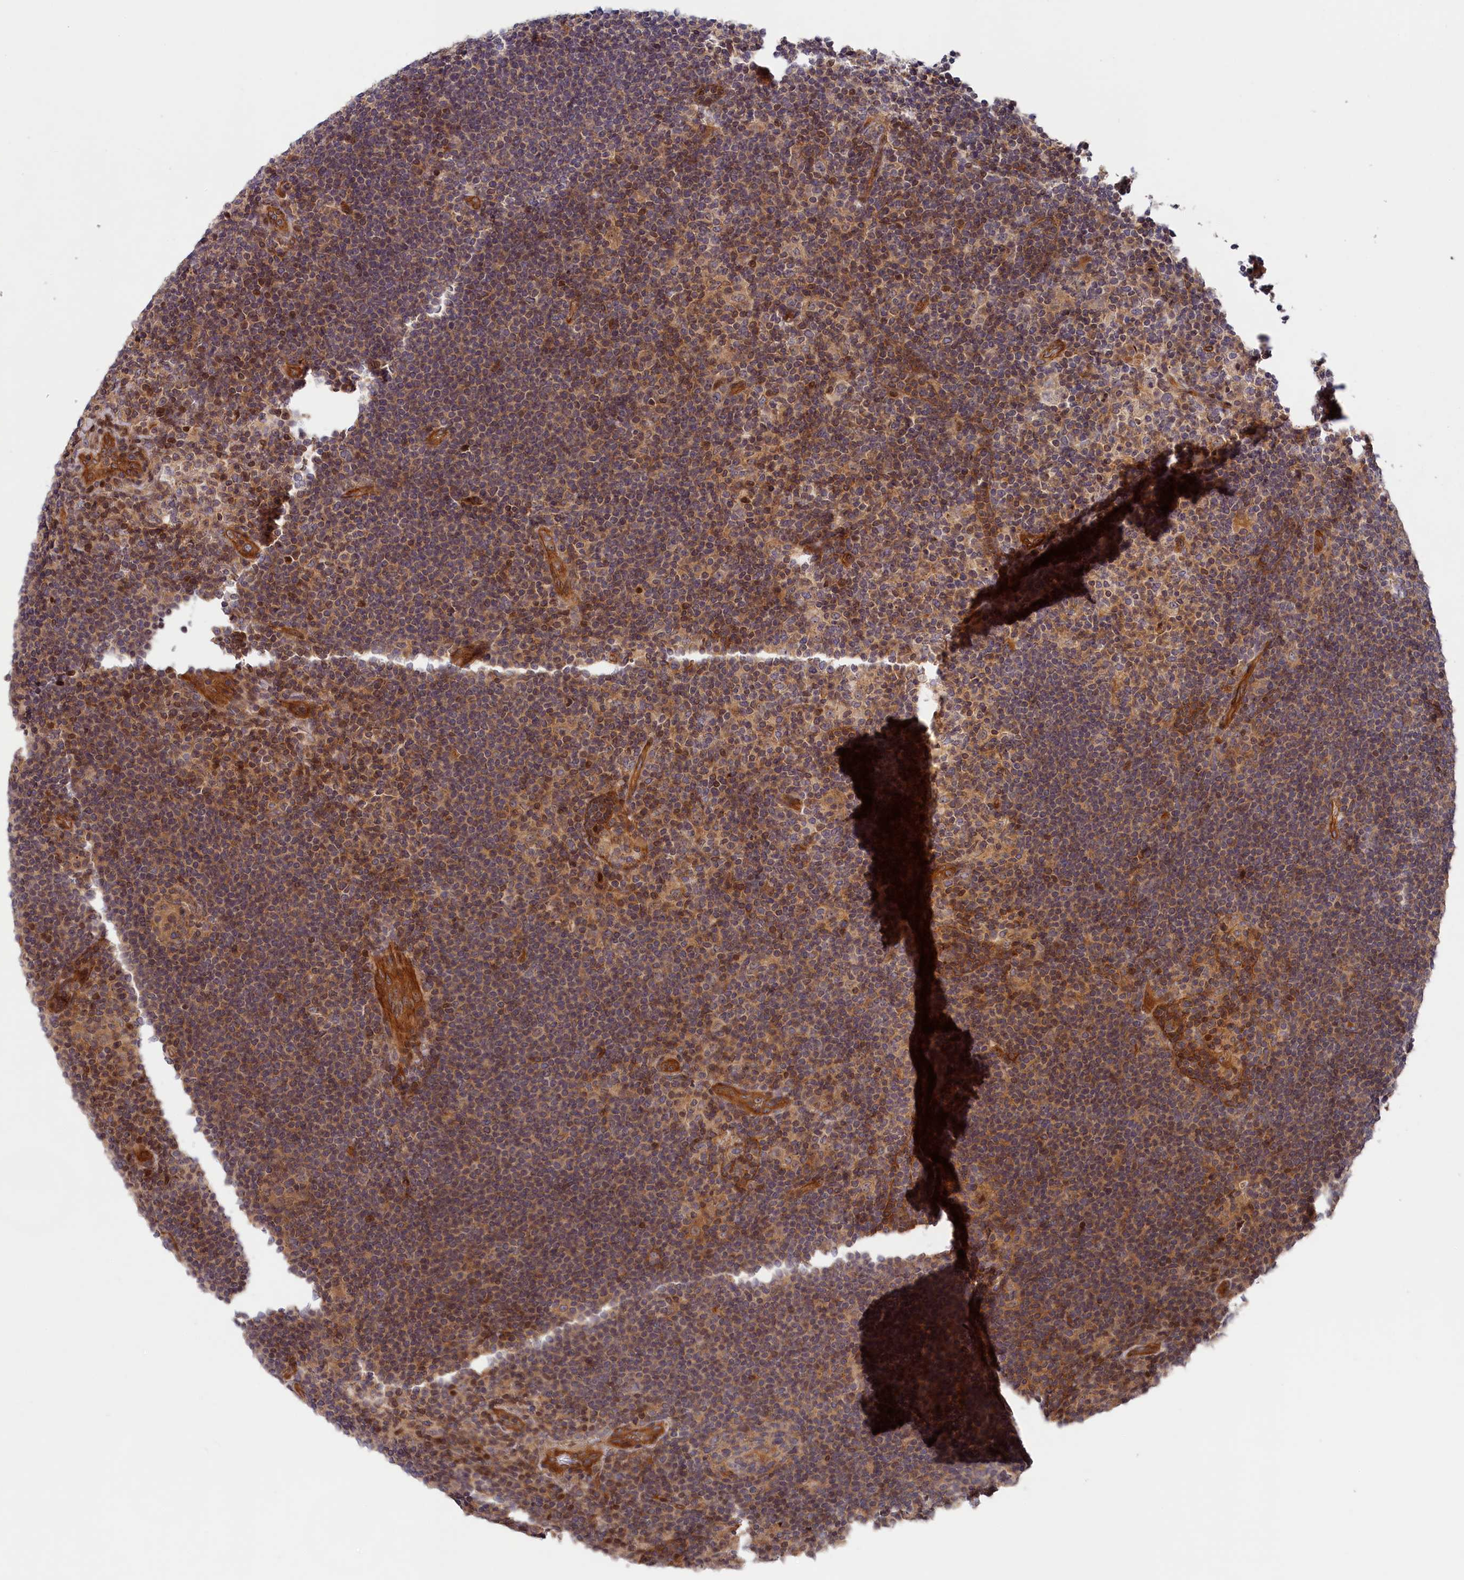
{"staining": {"intensity": "weak", "quantity": ">75%", "location": "cytoplasmic/membranous"}, "tissue": "lymphoma", "cell_type": "Tumor cells", "image_type": "cancer", "snomed": [{"axis": "morphology", "description": "Hodgkin's disease, NOS"}, {"axis": "topography", "description": "Lymph node"}], "caption": "Weak cytoplasmic/membranous expression for a protein is present in about >75% of tumor cells of lymphoma using immunohistochemistry (IHC).", "gene": "CEP44", "patient": {"sex": "female", "age": 57}}